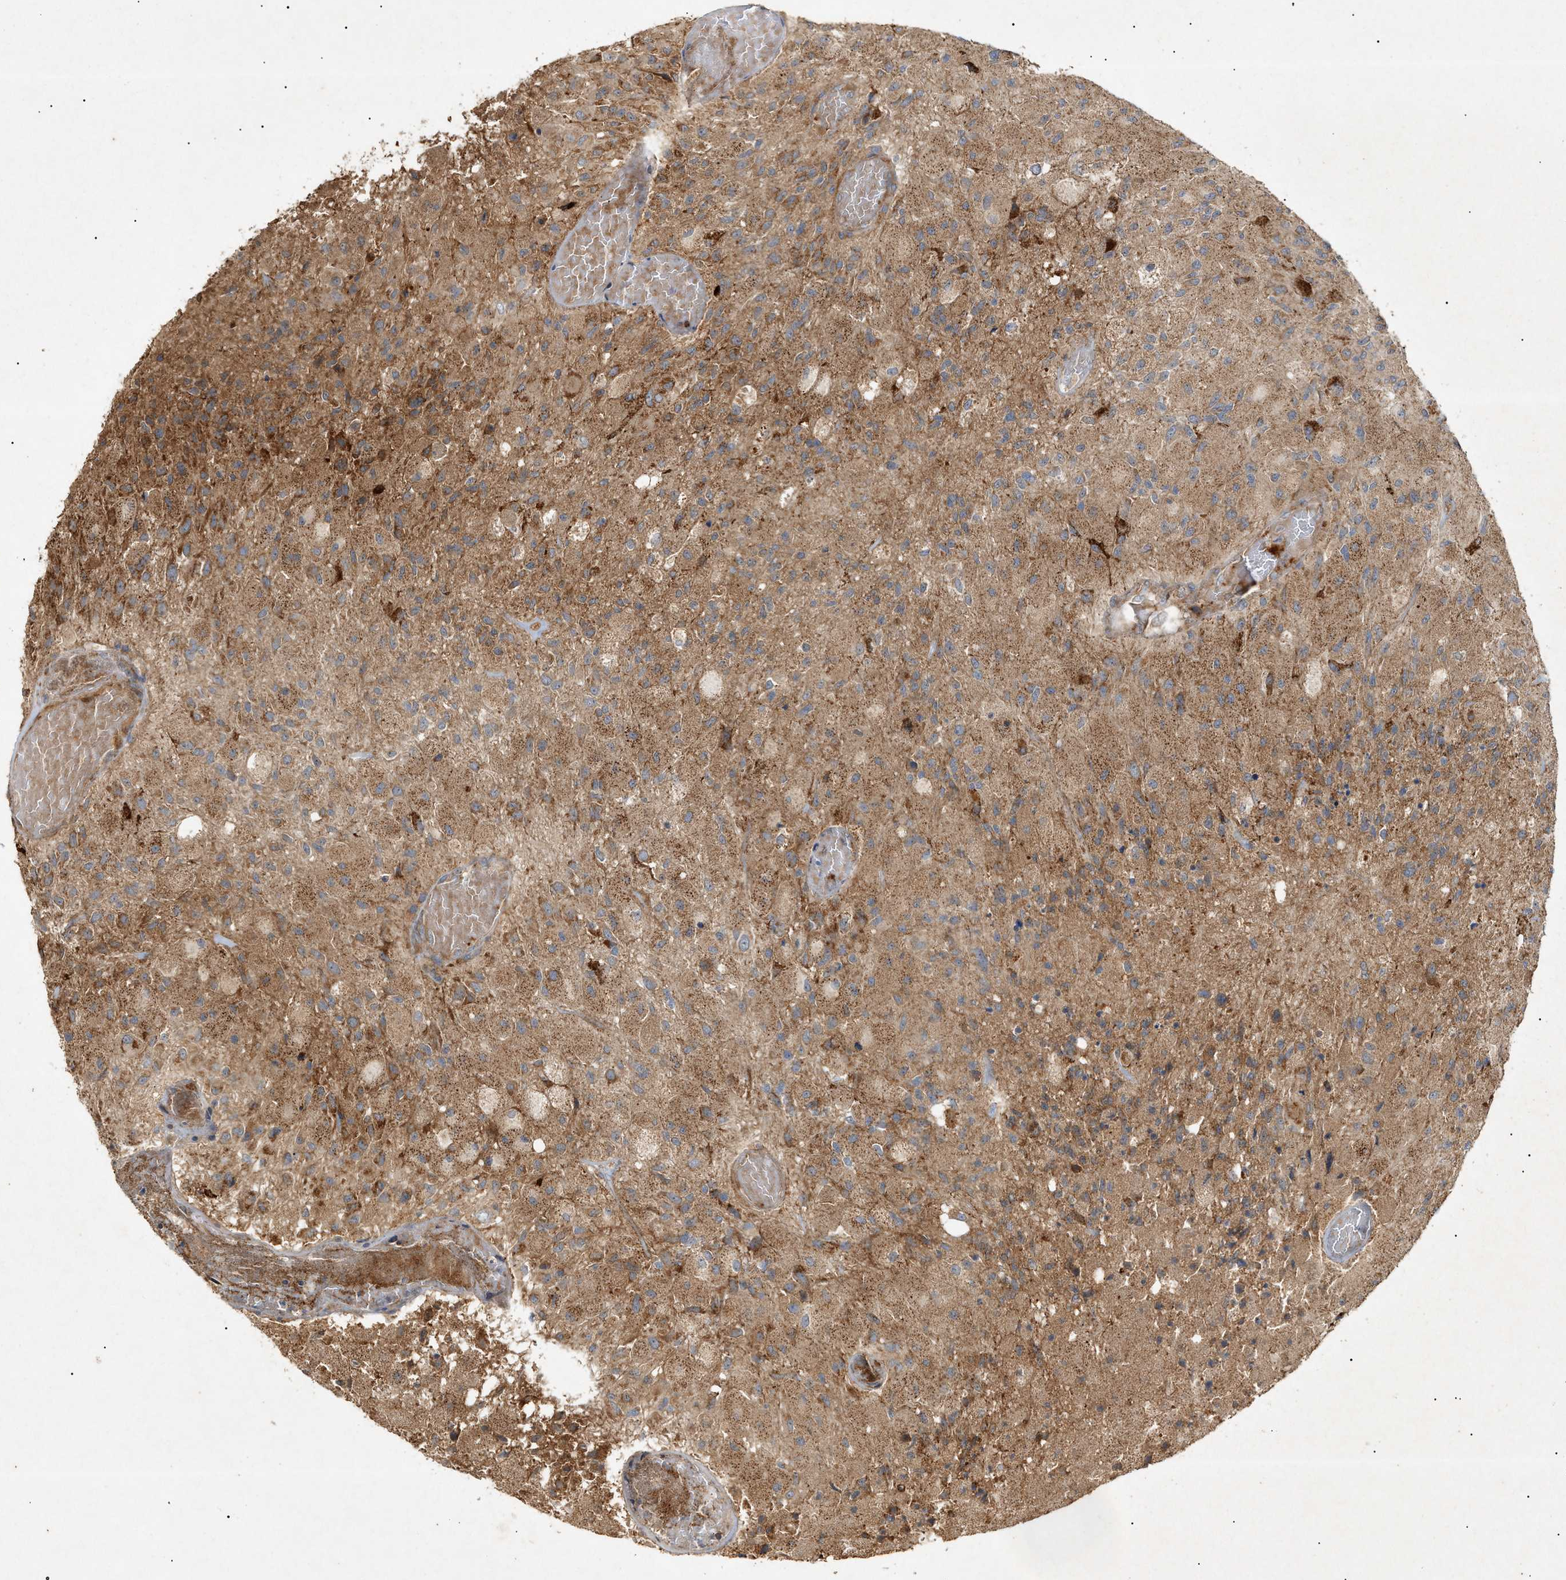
{"staining": {"intensity": "moderate", "quantity": ">75%", "location": "cytoplasmic/membranous"}, "tissue": "glioma", "cell_type": "Tumor cells", "image_type": "cancer", "snomed": [{"axis": "morphology", "description": "Normal tissue, NOS"}, {"axis": "morphology", "description": "Glioma, malignant, High grade"}, {"axis": "topography", "description": "Cerebral cortex"}], "caption": "Glioma stained for a protein reveals moderate cytoplasmic/membranous positivity in tumor cells. (DAB (3,3'-diaminobenzidine) IHC, brown staining for protein, blue staining for nuclei).", "gene": "MTCH1", "patient": {"sex": "male", "age": 77}}